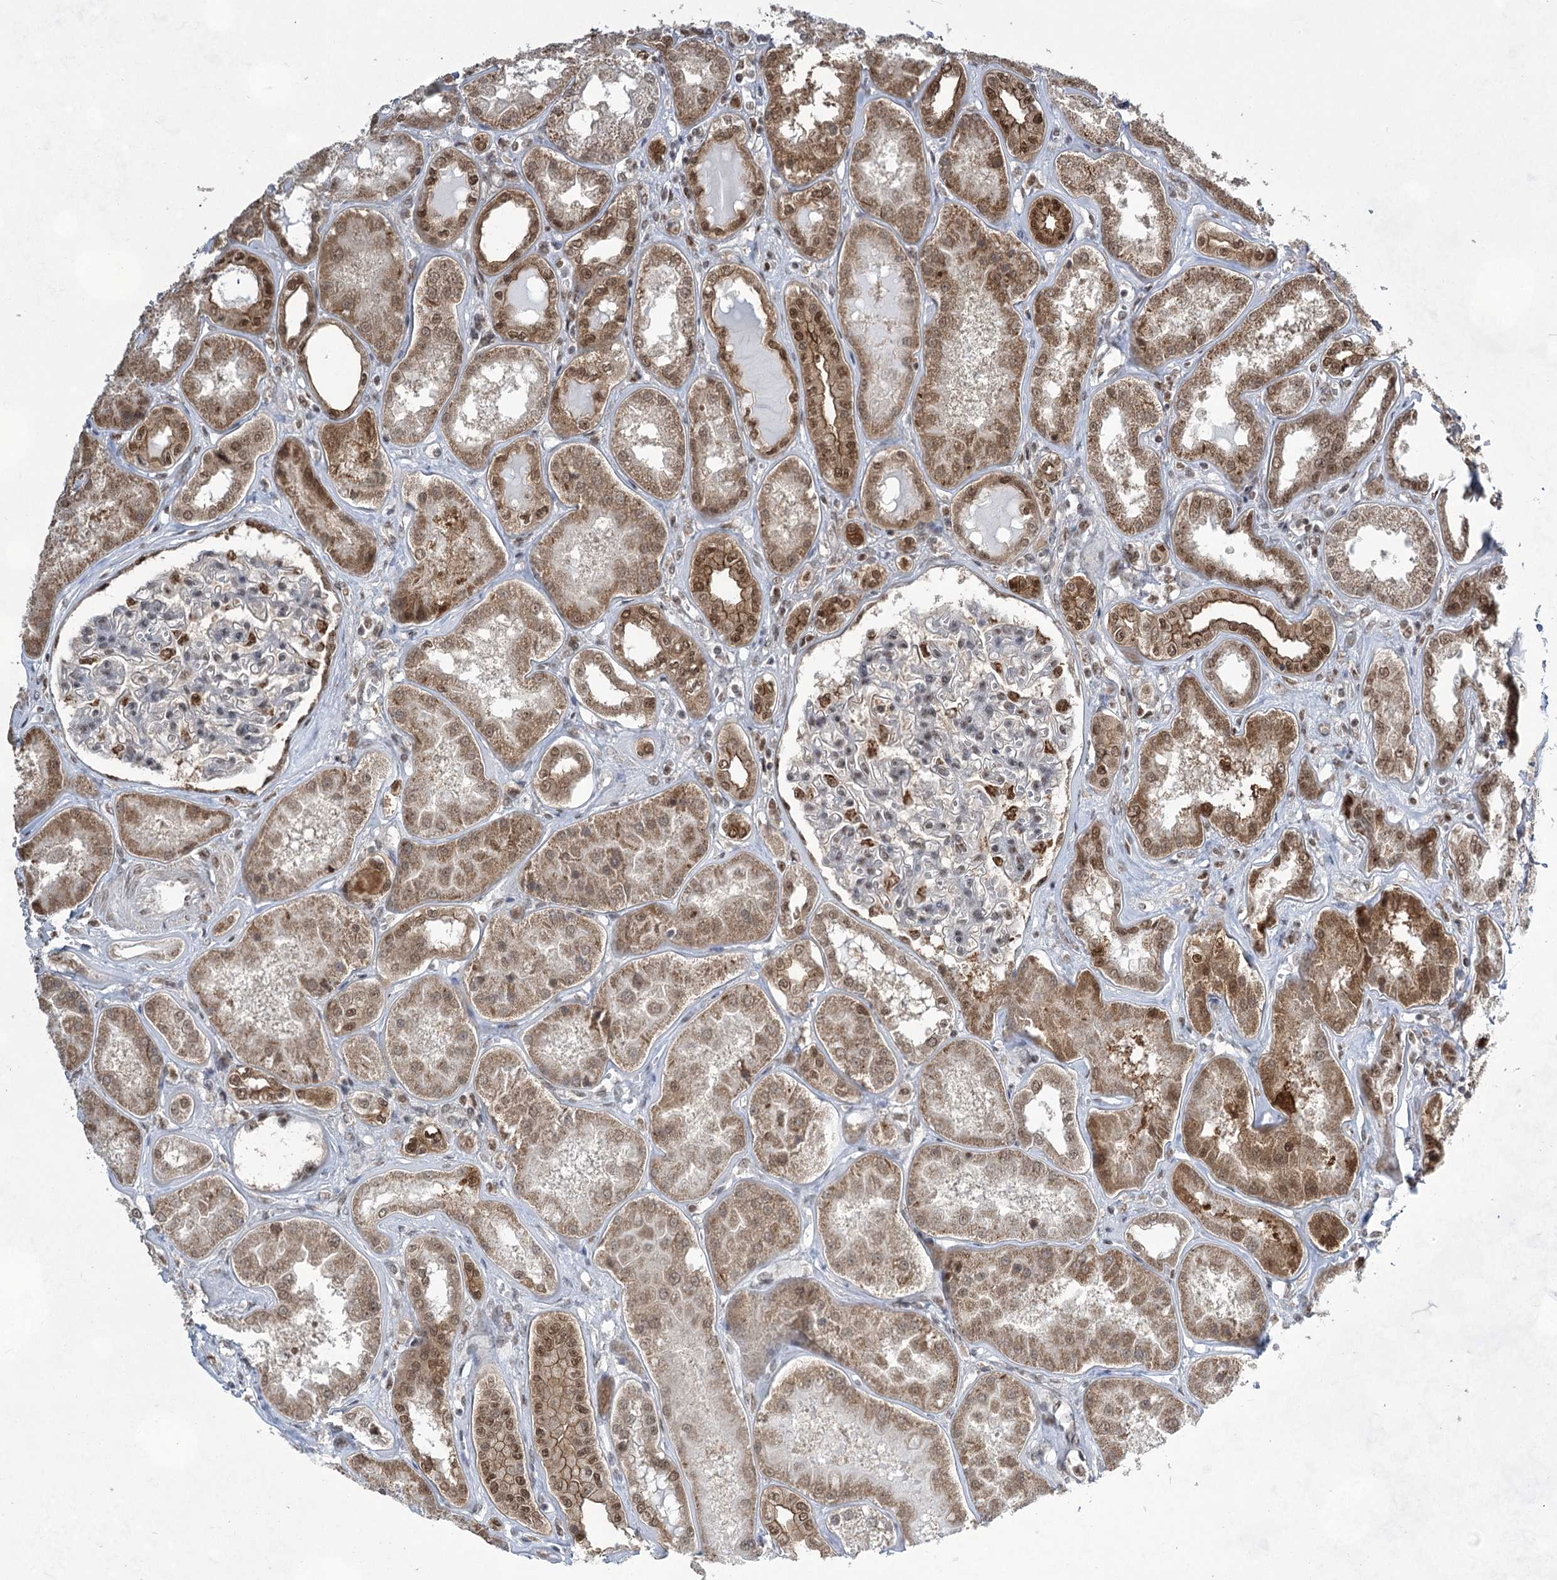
{"staining": {"intensity": "moderate", "quantity": "25%-75%", "location": "nuclear"}, "tissue": "kidney", "cell_type": "Cells in glomeruli", "image_type": "normal", "snomed": [{"axis": "morphology", "description": "Normal tissue, NOS"}, {"axis": "topography", "description": "Kidney"}], "caption": "Immunohistochemistry (IHC) of unremarkable kidney demonstrates medium levels of moderate nuclear positivity in approximately 25%-75% of cells in glomeruli.", "gene": "ZCCHC8", "patient": {"sex": "female", "age": 56}}